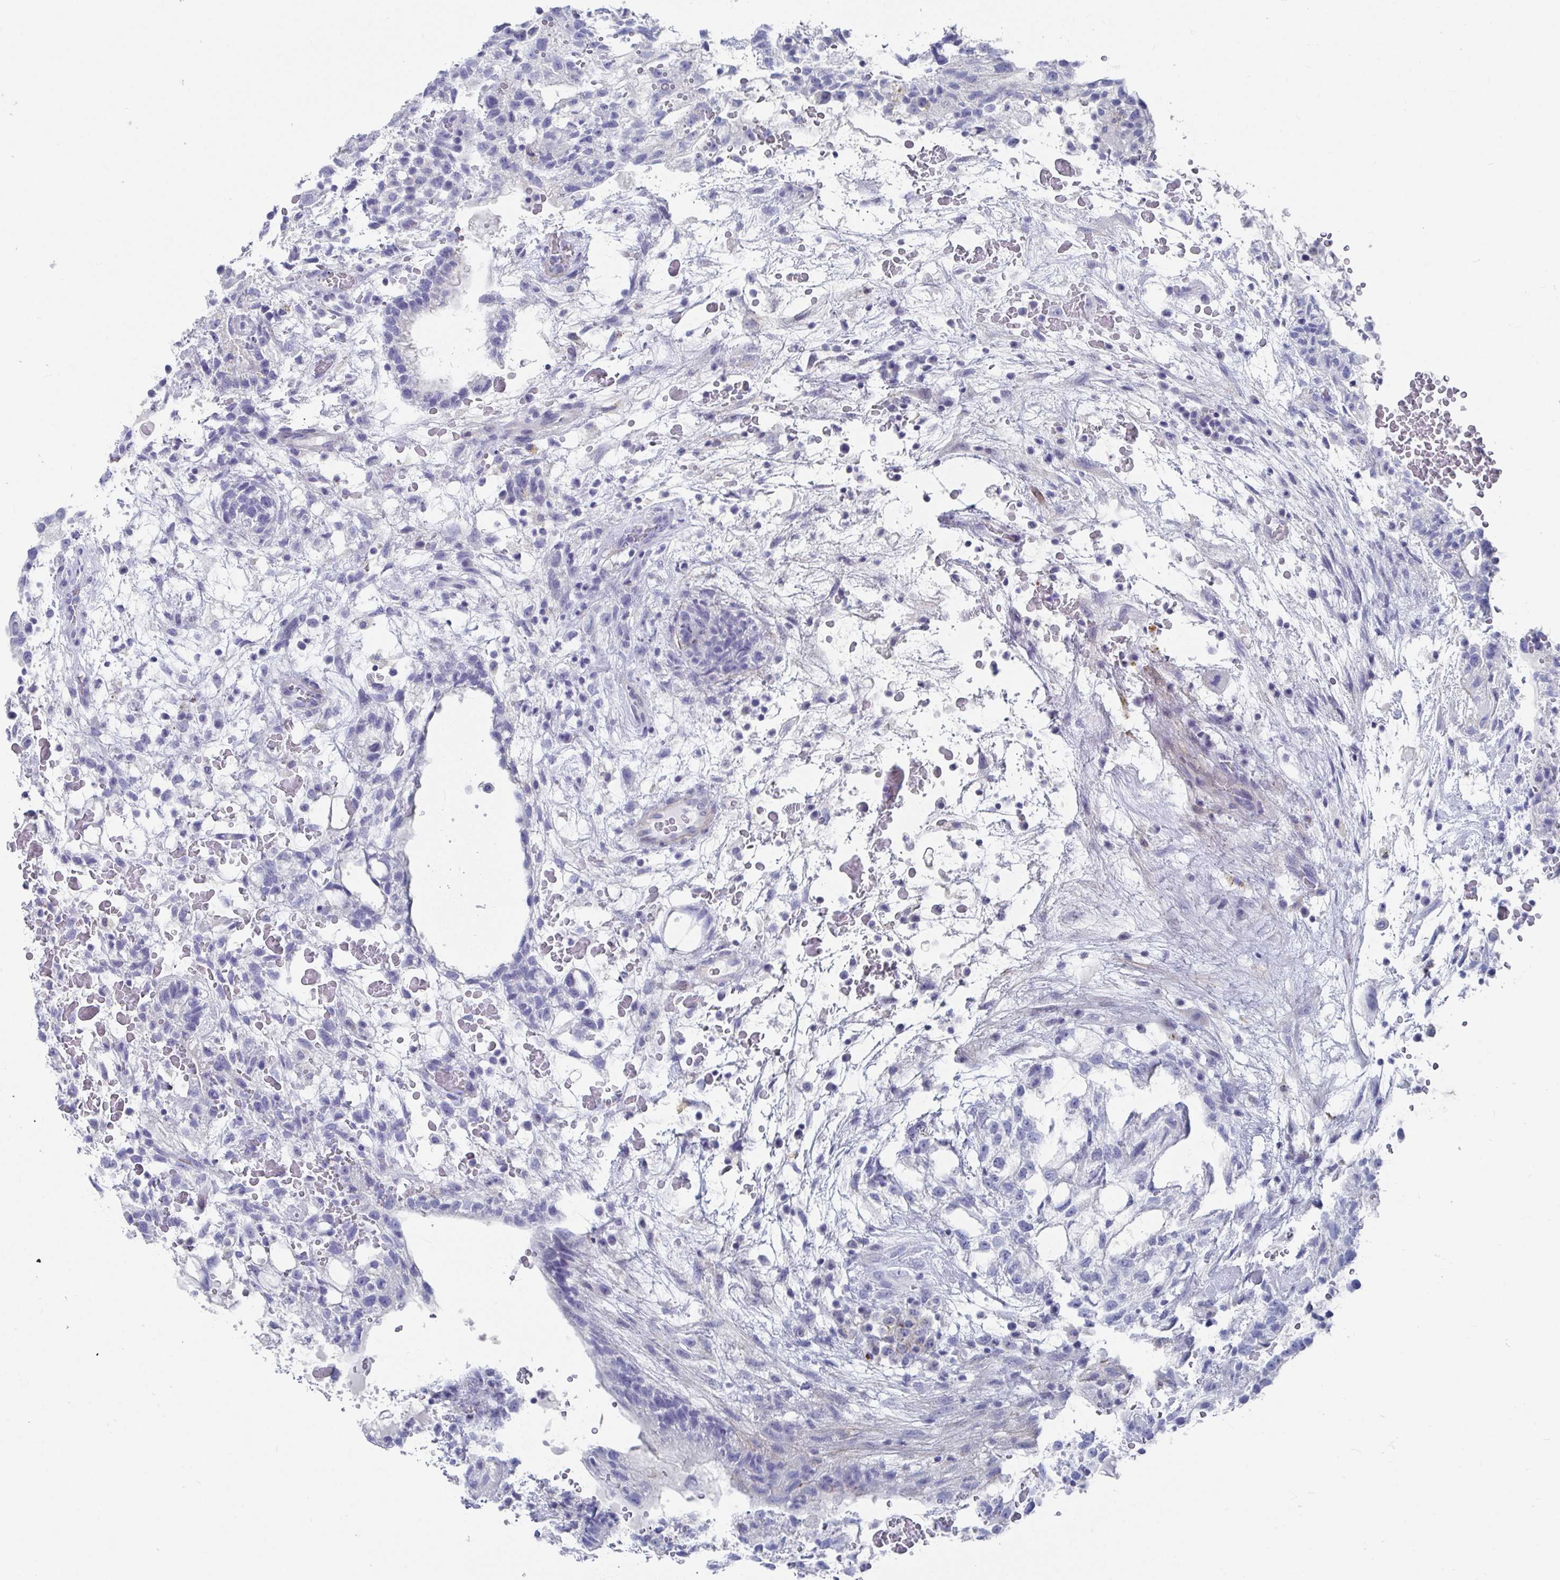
{"staining": {"intensity": "negative", "quantity": "none", "location": "none"}, "tissue": "testis cancer", "cell_type": "Tumor cells", "image_type": "cancer", "snomed": [{"axis": "morphology", "description": "Normal tissue, NOS"}, {"axis": "morphology", "description": "Carcinoma, Embryonal, NOS"}, {"axis": "topography", "description": "Testis"}], "caption": "Human testis embryonal carcinoma stained for a protein using IHC displays no positivity in tumor cells.", "gene": "ZFP82", "patient": {"sex": "male", "age": 32}}